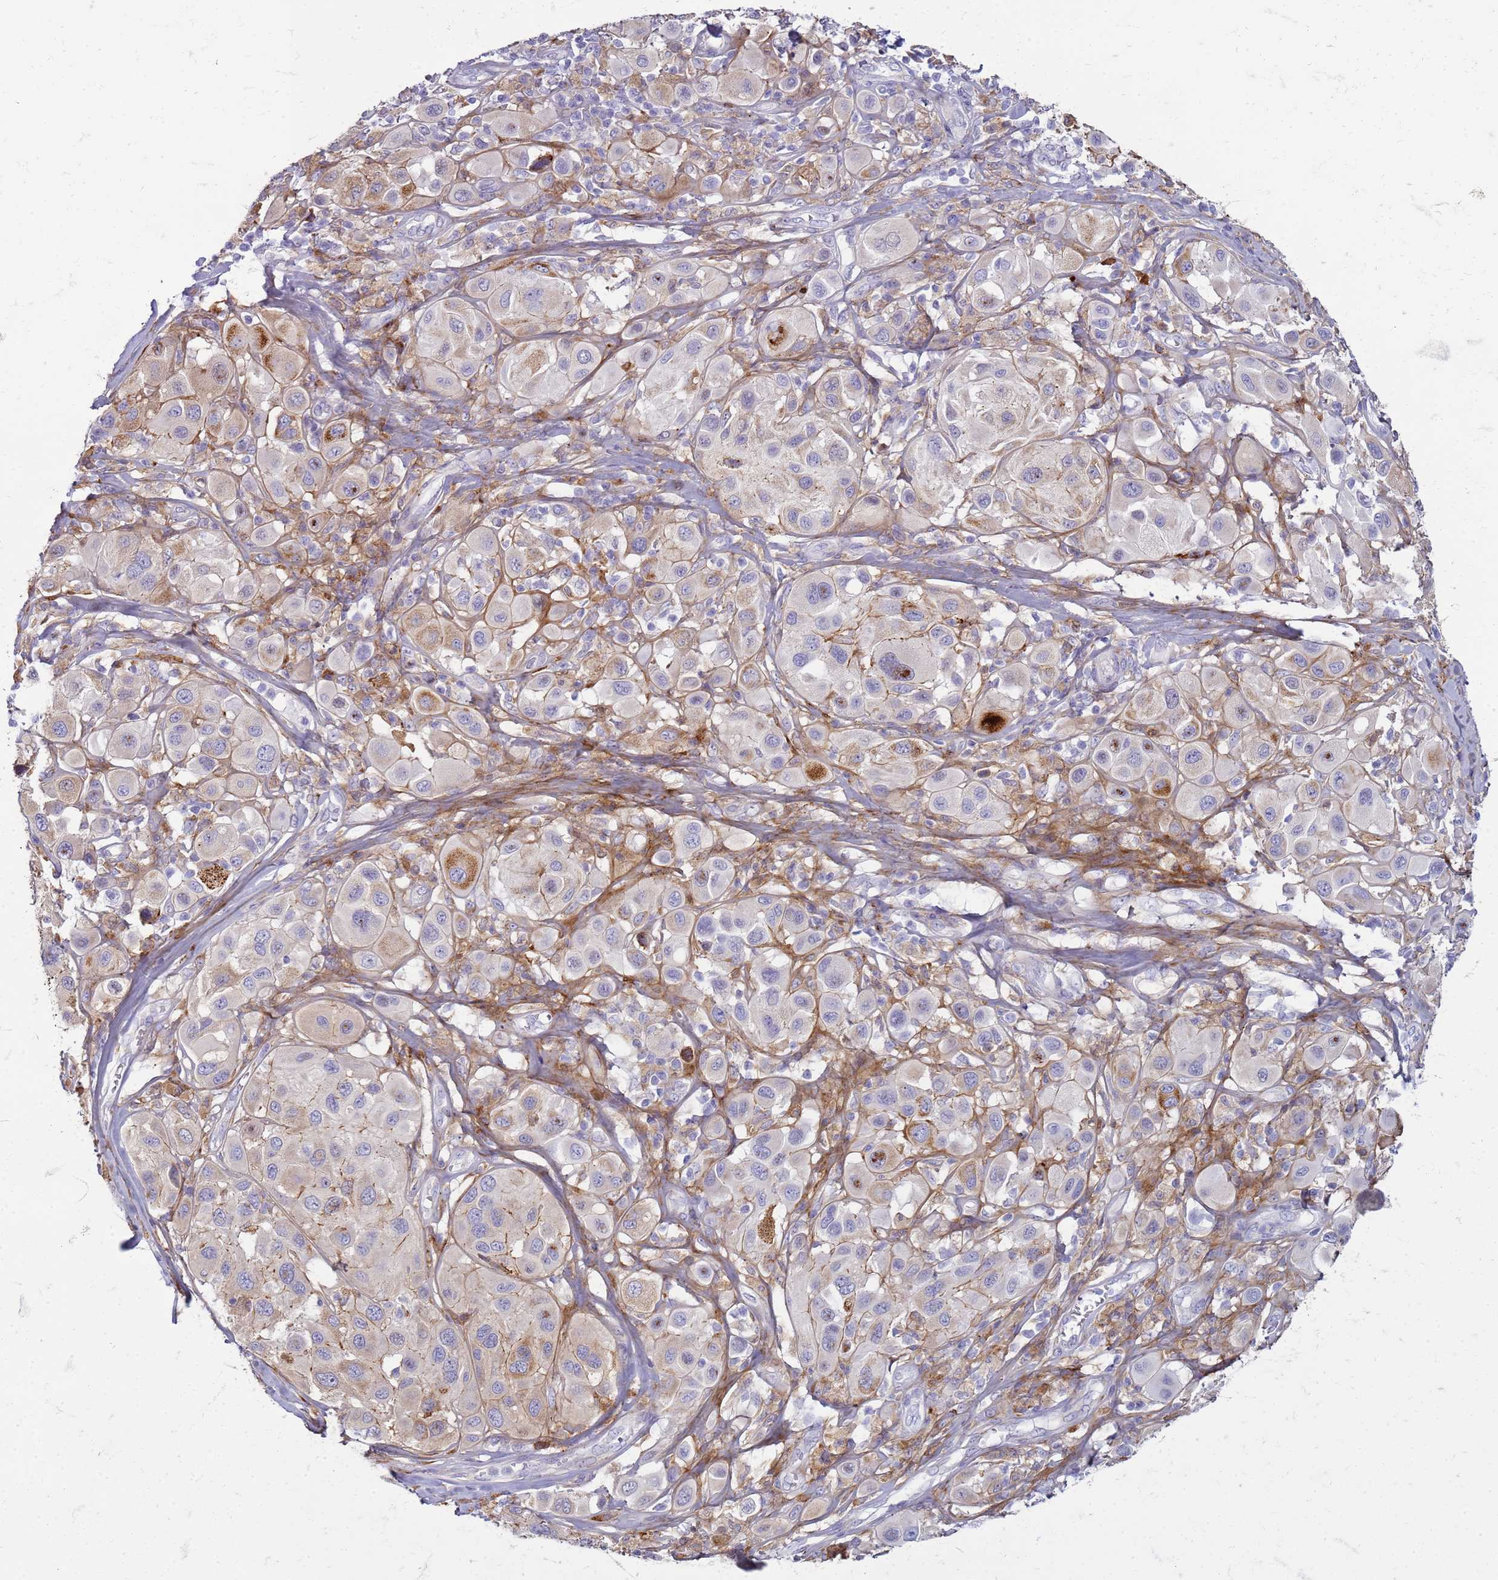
{"staining": {"intensity": "moderate", "quantity": "25%-75%", "location": "cytoplasmic/membranous"}, "tissue": "melanoma", "cell_type": "Tumor cells", "image_type": "cancer", "snomed": [{"axis": "morphology", "description": "Malignant melanoma, Metastatic site"}, {"axis": "topography", "description": "Skin"}], "caption": "Malignant melanoma (metastatic site) stained with a brown dye demonstrates moderate cytoplasmic/membranous positive staining in about 25%-75% of tumor cells.", "gene": "PDK3", "patient": {"sex": "male", "age": 41}}